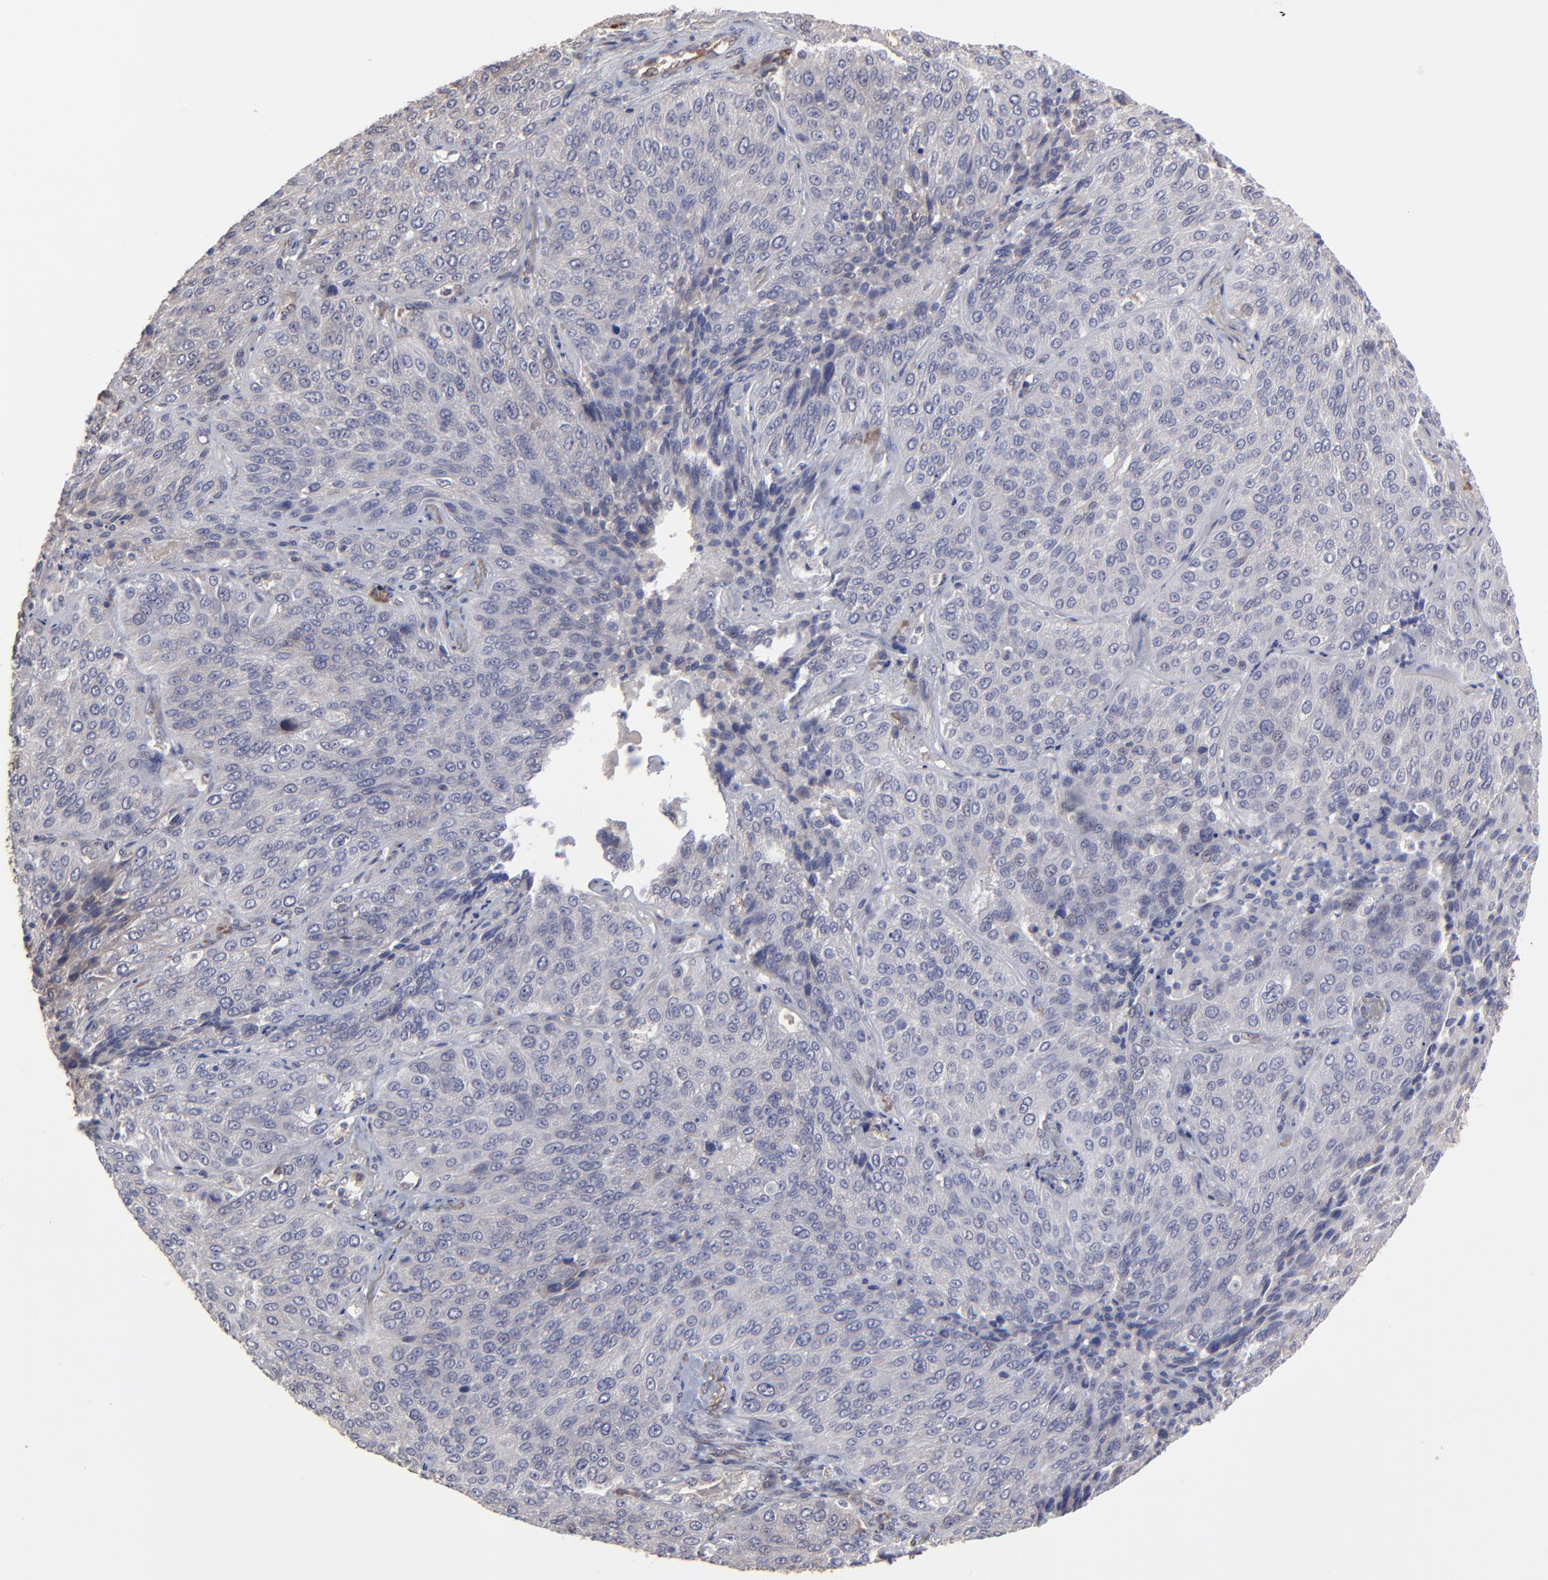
{"staining": {"intensity": "weak", "quantity": "25%-75%", "location": "cytoplasmic/membranous"}, "tissue": "lung cancer", "cell_type": "Tumor cells", "image_type": "cancer", "snomed": [{"axis": "morphology", "description": "Squamous cell carcinoma, NOS"}, {"axis": "topography", "description": "Lung"}], "caption": "There is low levels of weak cytoplasmic/membranous staining in tumor cells of lung cancer (squamous cell carcinoma), as demonstrated by immunohistochemical staining (brown color).", "gene": "CHL1", "patient": {"sex": "male", "age": 54}}